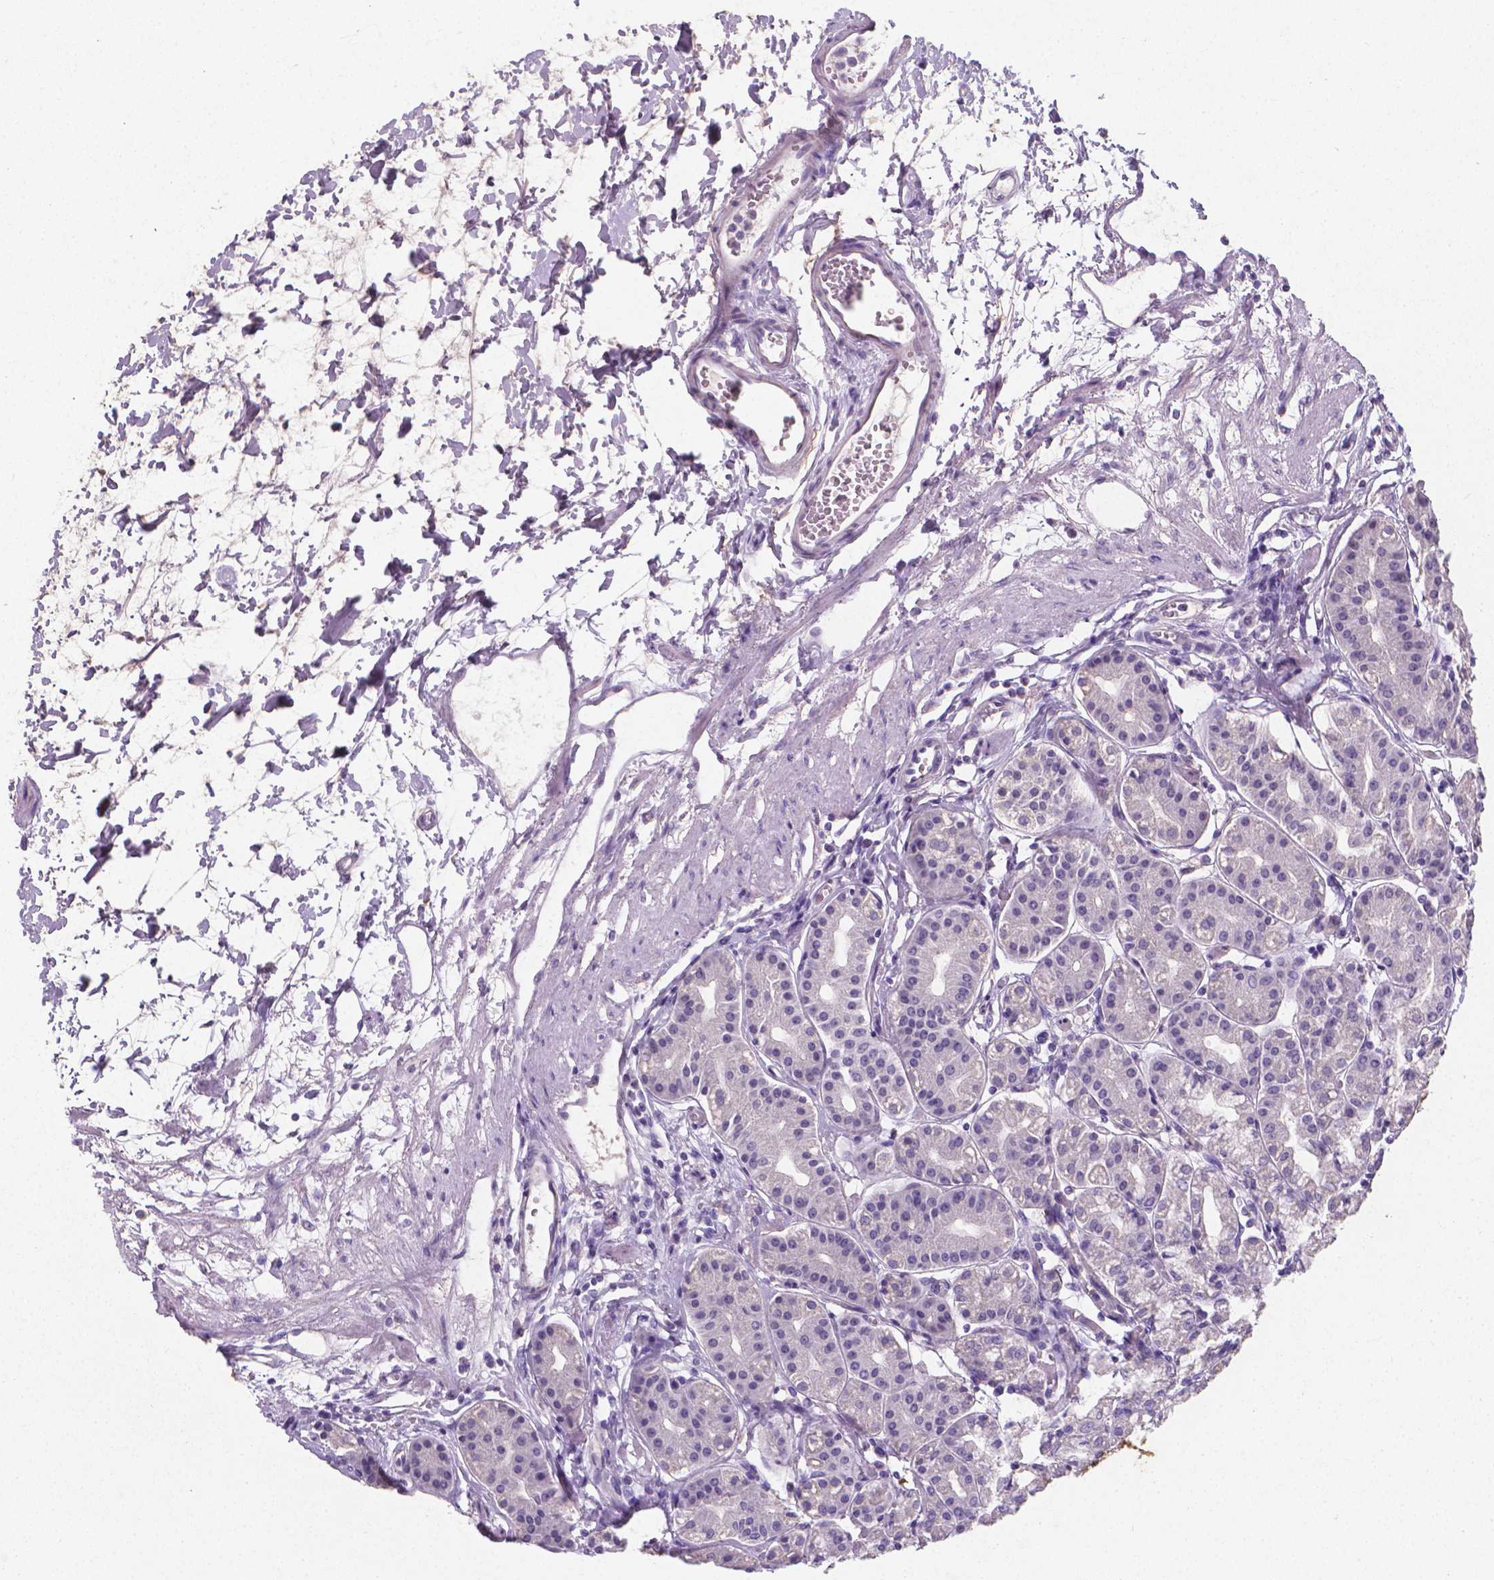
{"staining": {"intensity": "negative", "quantity": "none", "location": "none"}, "tissue": "stomach", "cell_type": "Glandular cells", "image_type": "normal", "snomed": [{"axis": "morphology", "description": "Normal tissue, NOS"}, {"axis": "topography", "description": "Skeletal muscle"}, {"axis": "topography", "description": "Stomach"}], "caption": "Unremarkable stomach was stained to show a protein in brown. There is no significant positivity in glandular cells. (DAB (3,3'-diaminobenzidine) immunohistochemistry (IHC) with hematoxylin counter stain).", "gene": "XPNPEP2", "patient": {"sex": "female", "age": 57}}